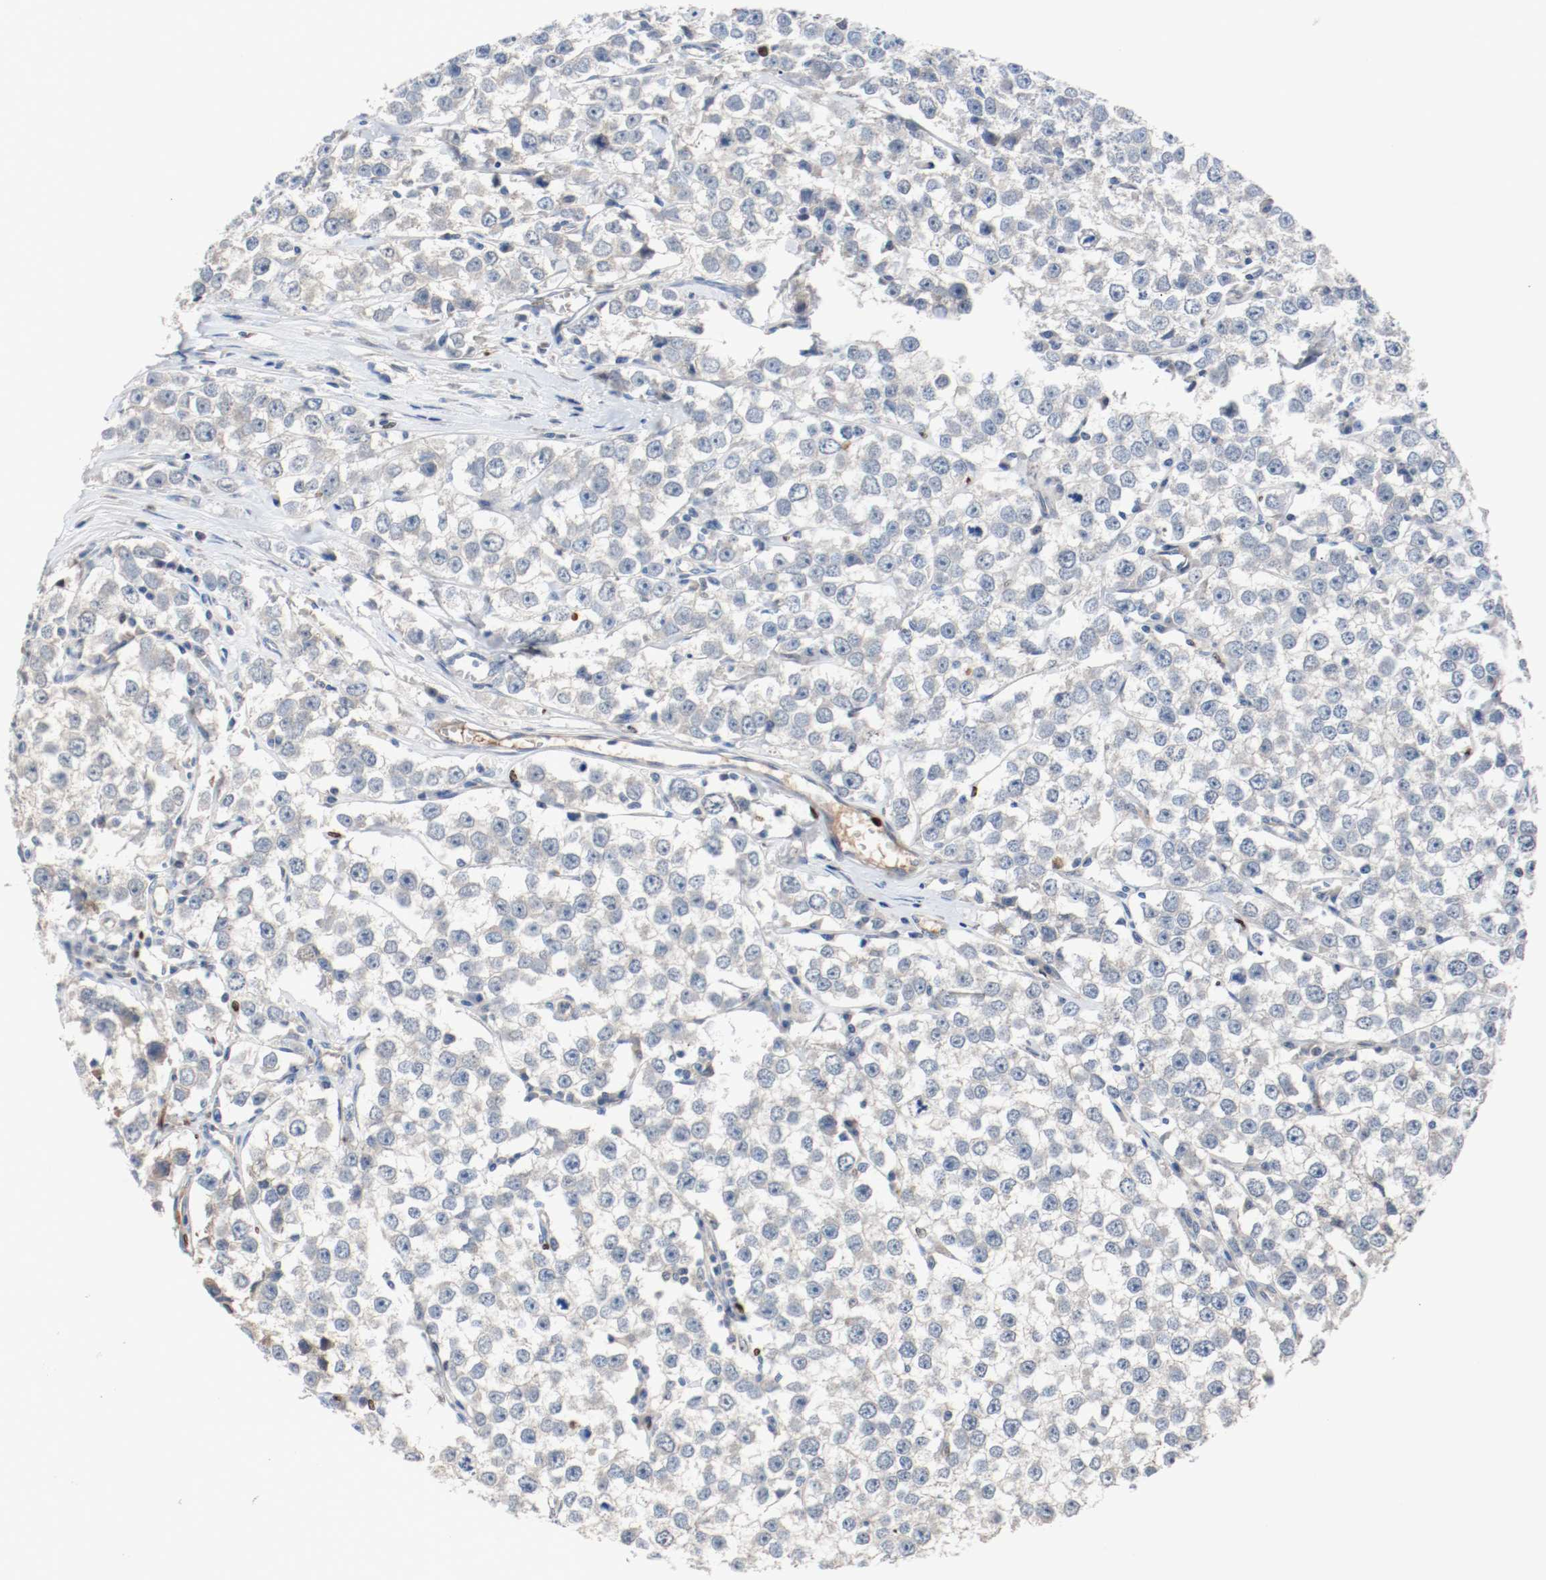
{"staining": {"intensity": "negative", "quantity": "none", "location": "none"}, "tissue": "testis cancer", "cell_type": "Tumor cells", "image_type": "cancer", "snomed": [{"axis": "morphology", "description": "Seminoma, NOS"}, {"axis": "morphology", "description": "Carcinoma, Embryonal, NOS"}, {"axis": "topography", "description": "Testis"}], "caption": "DAB immunohistochemical staining of human testis cancer (embryonal carcinoma) reveals no significant staining in tumor cells. (Stains: DAB immunohistochemistry (IHC) with hematoxylin counter stain, Microscopy: brightfield microscopy at high magnification).", "gene": "BLK", "patient": {"sex": "male", "age": 52}}